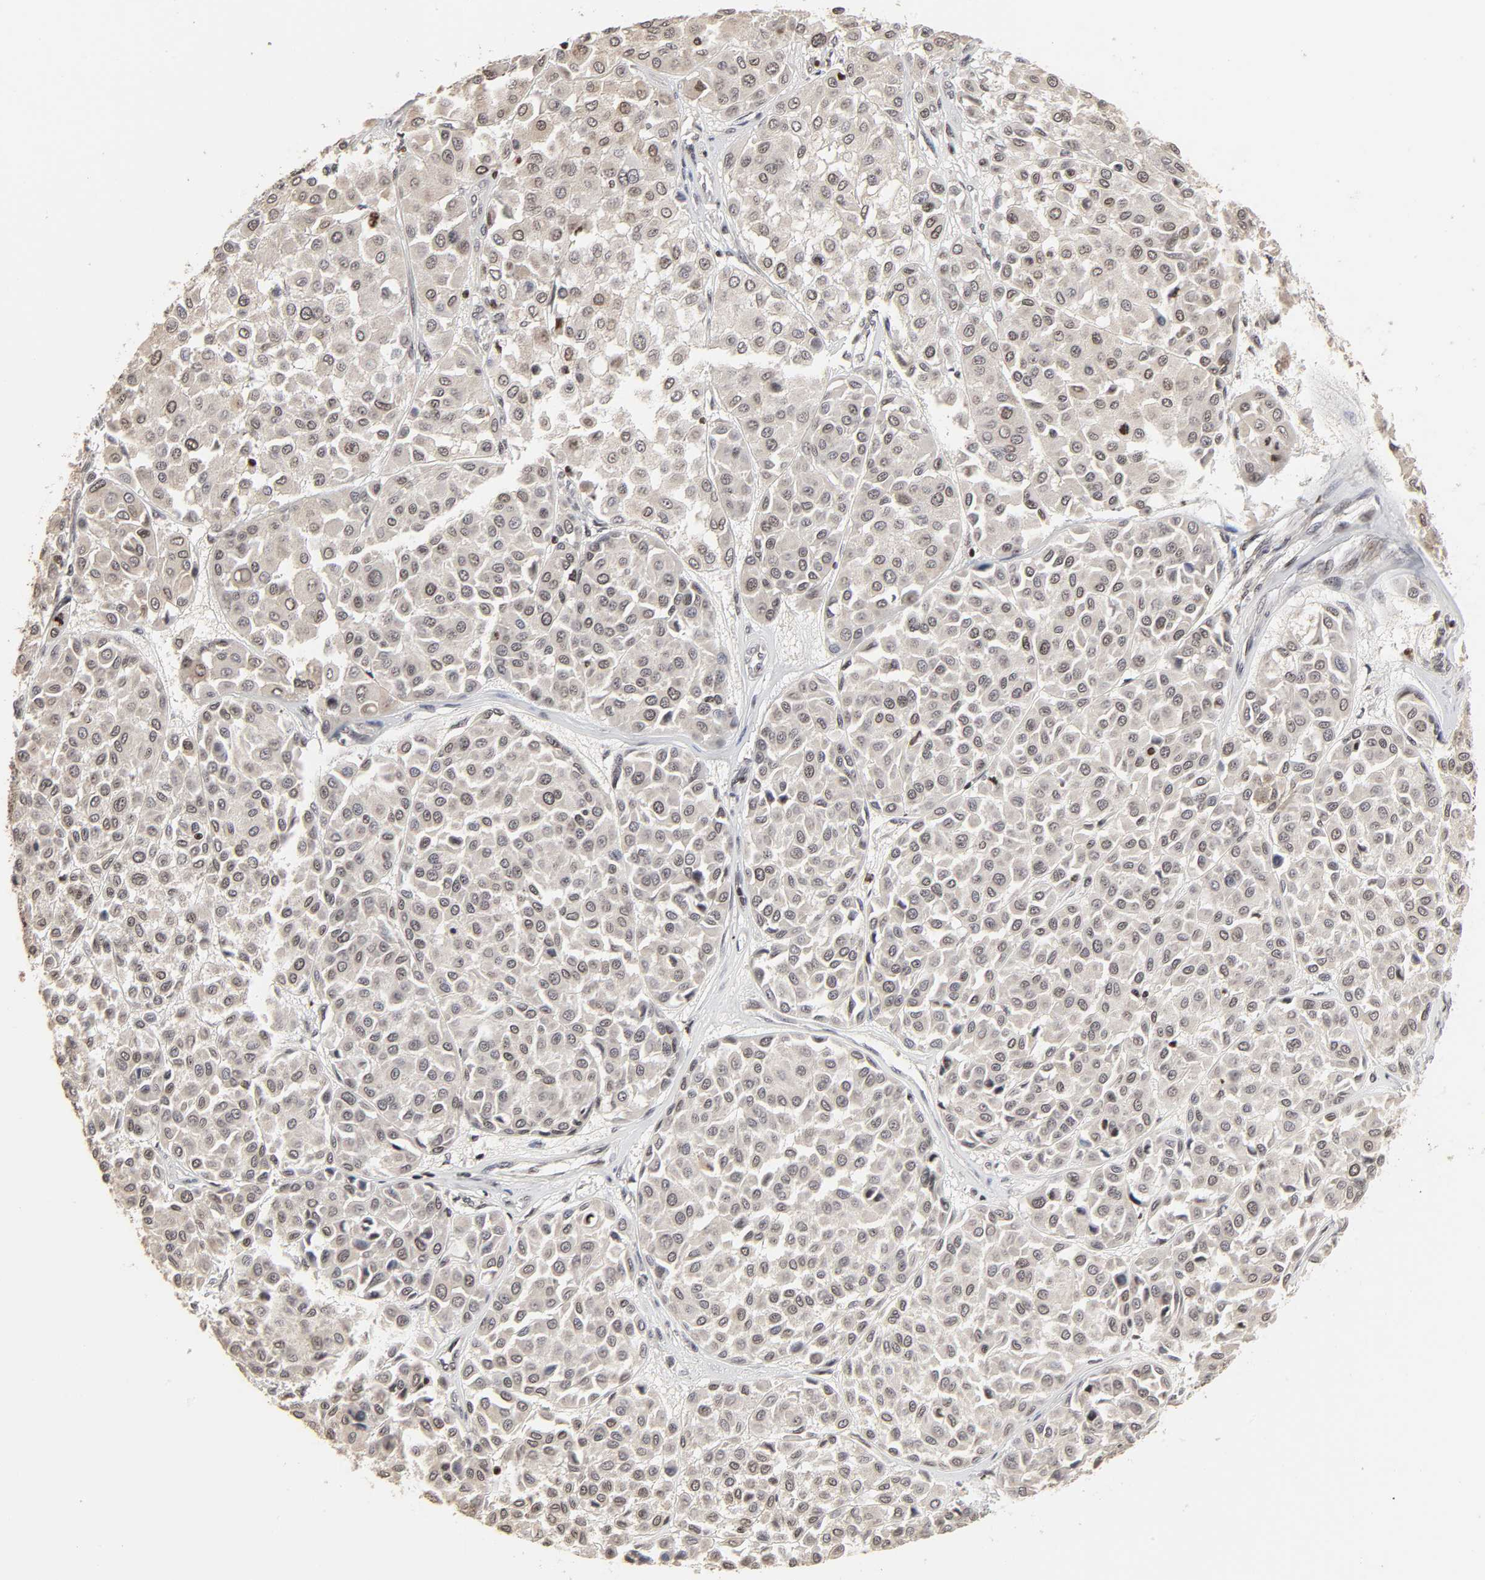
{"staining": {"intensity": "negative", "quantity": "none", "location": "none"}, "tissue": "melanoma", "cell_type": "Tumor cells", "image_type": "cancer", "snomed": [{"axis": "morphology", "description": "Malignant melanoma, Metastatic site"}, {"axis": "topography", "description": "Soft tissue"}], "caption": "IHC of human melanoma reveals no positivity in tumor cells.", "gene": "ZNF473", "patient": {"sex": "male", "age": 41}}